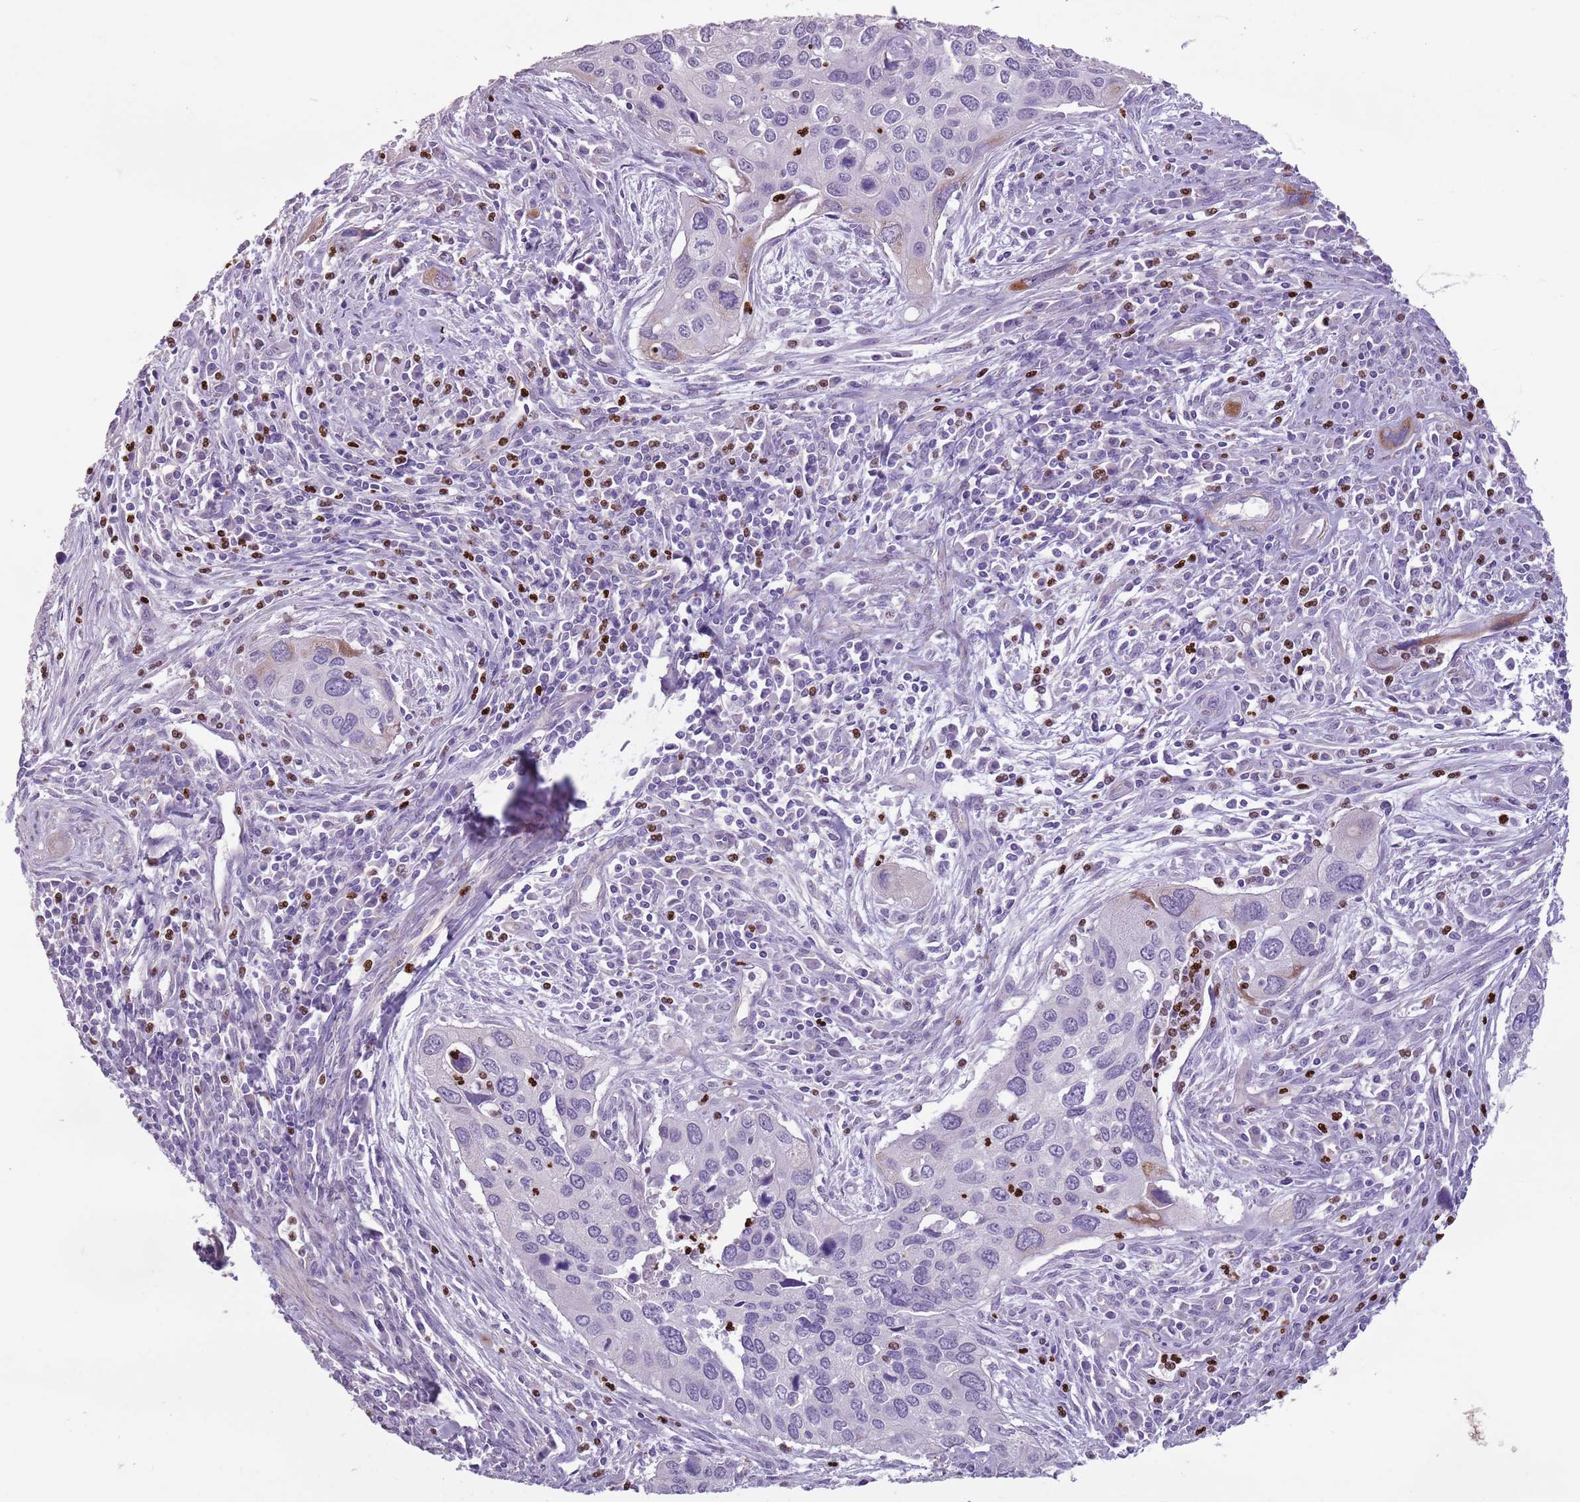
{"staining": {"intensity": "negative", "quantity": "none", "location": "none"}, "tissue": "cervical cancer", "cell_type": "Tumor cells", "image_type": "cancer", "snomed": [{"axis": "morphology", "description": "Squamous cell carcinoma, NOS"}, {"axis": "topography", "description": "Cervix"}], "caption": "Cervical squamous cell carcinoma stained for a protein using immunohistochemistry displays no staining tumor cells.", "gene": "CELF6", "patient": {"sex": "female", "age": 55}}